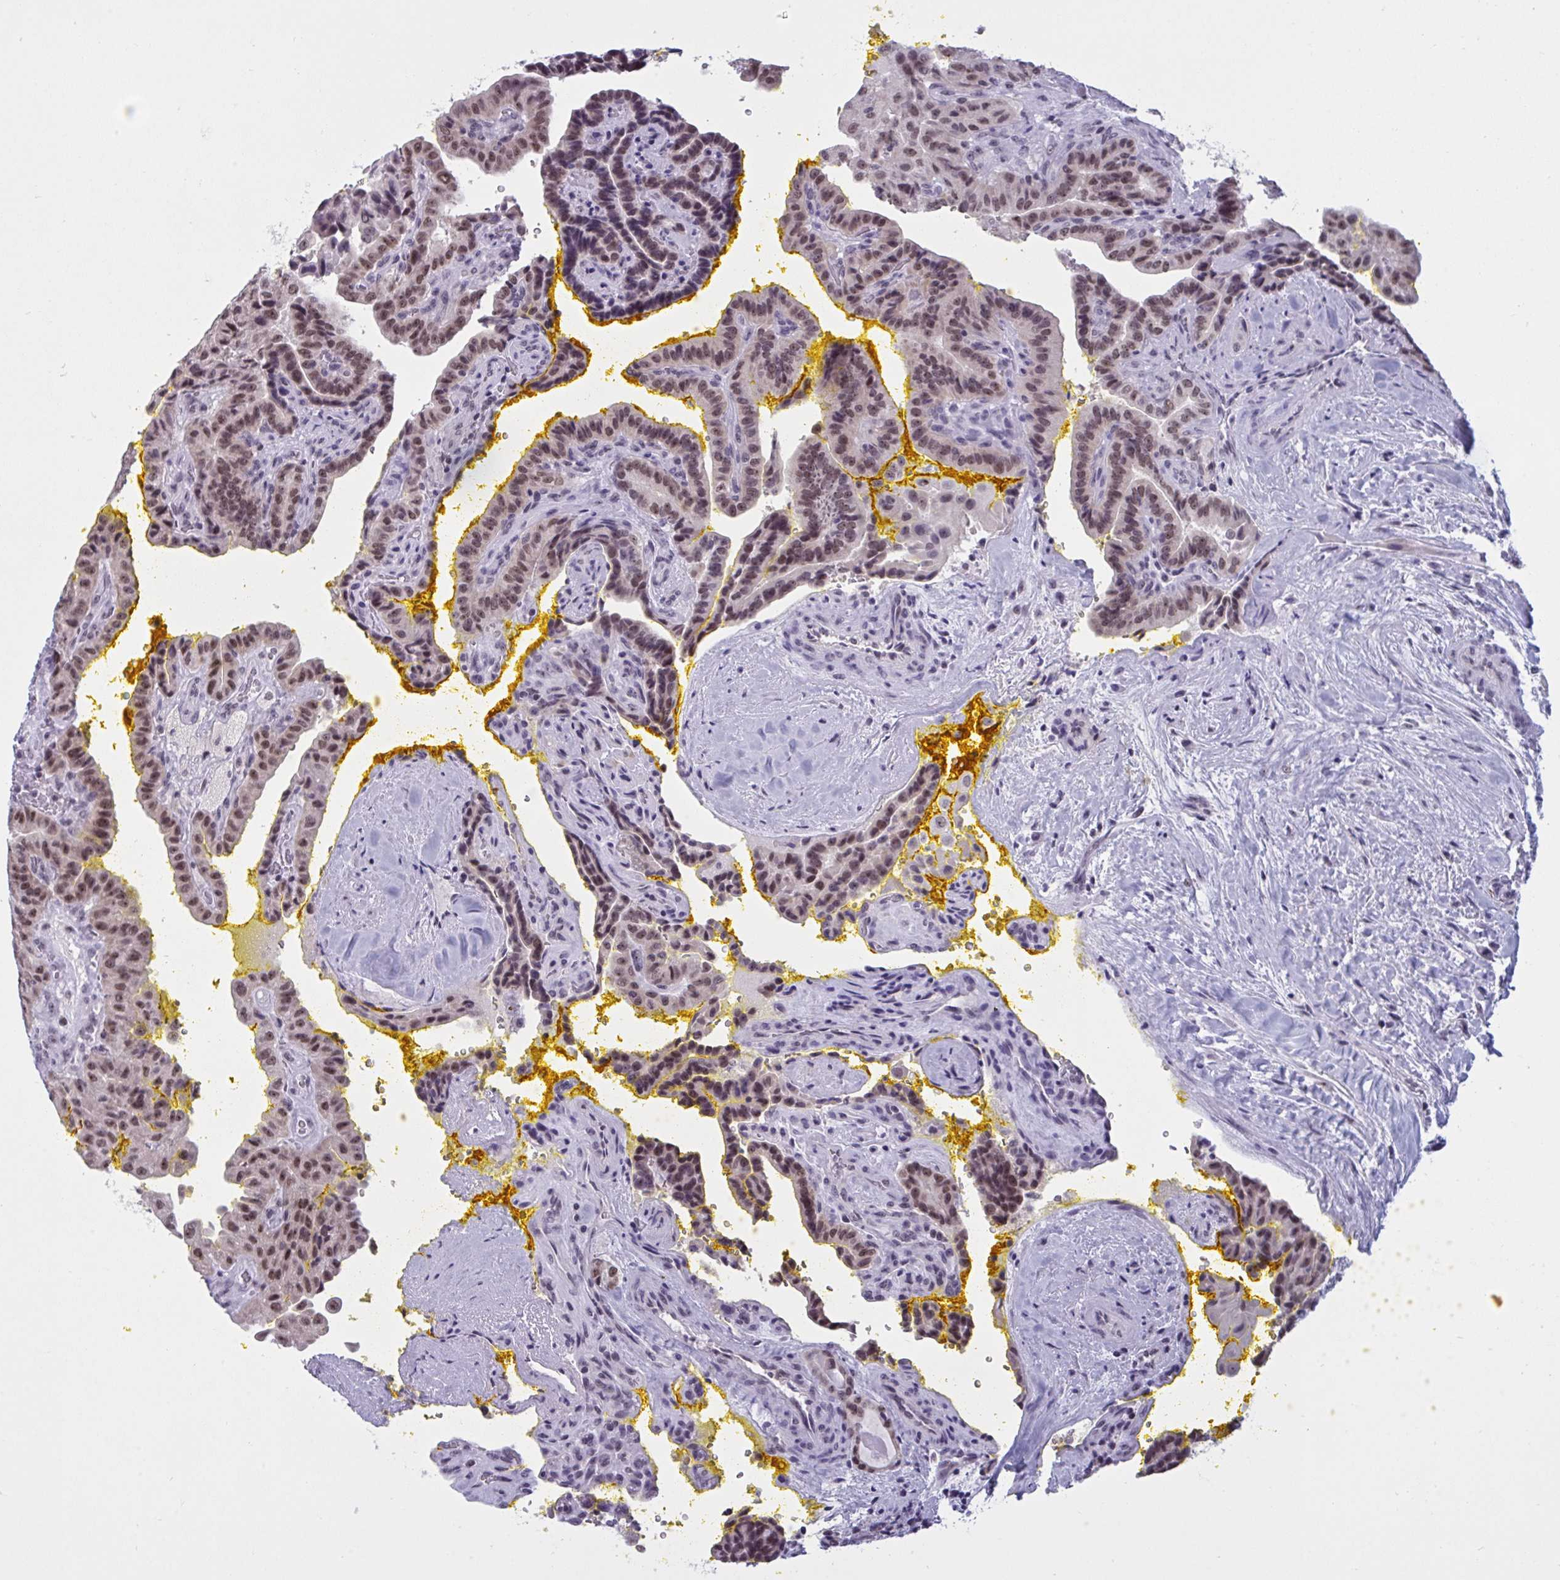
{"staining": {"intensity": "moderate", "quantity": ">75%", "location": "nuclear"}, "tissue": "thyroid cancer", "cell_type": "Tumor cells", "image_type": "cancer", "snomed": [{"axis": "morphology", "description": "Papillary adenocarcinoma, NOS"}, {"axis": "topography", "description": "Thyroid gland"}], "caption": "This is an image of immunohistochemistry (IHC) staining of thyroid cancer, which shows moderate expression in the nuclear of tumor cells.", "gene": "TGM6", "patient": {"sex": "male", "age": 87}}